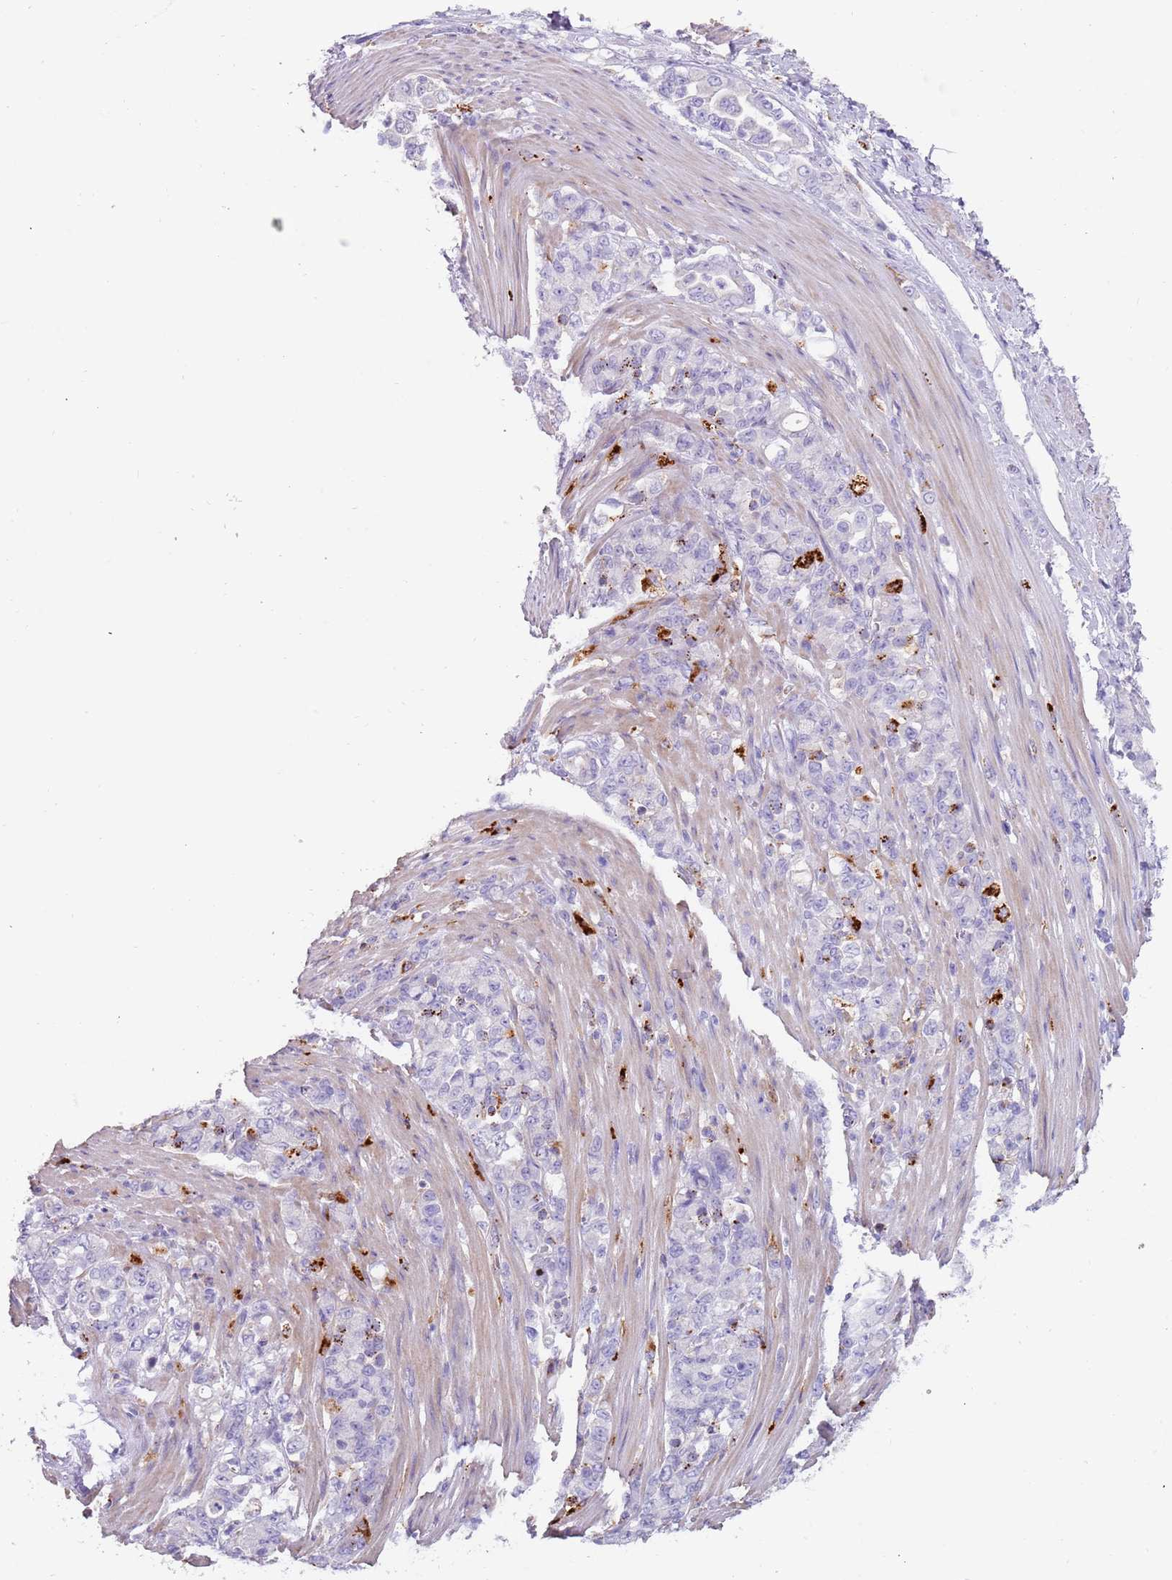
{"staining": {"intensity": "negative", "quantity": "none", "location": "none"}, "tissue": "stomach cancer", "cell_type": "Tumor cells", "image_type": "cancer", "snomed": [{"axis": "morphology", "description": "Normal tissue, NOS"}, {"axis": "morphology", "description": "Adenocarcinoma, NOS"}, {"axis": "topography", "description": "Stomach"}], "caption": "A photomicrograph of human stomach cancer (adenocarcinoma) is negative for staining in tumor cells.", "gene": "LRRN3", "patient": {"sex": "female", "age": 79}}